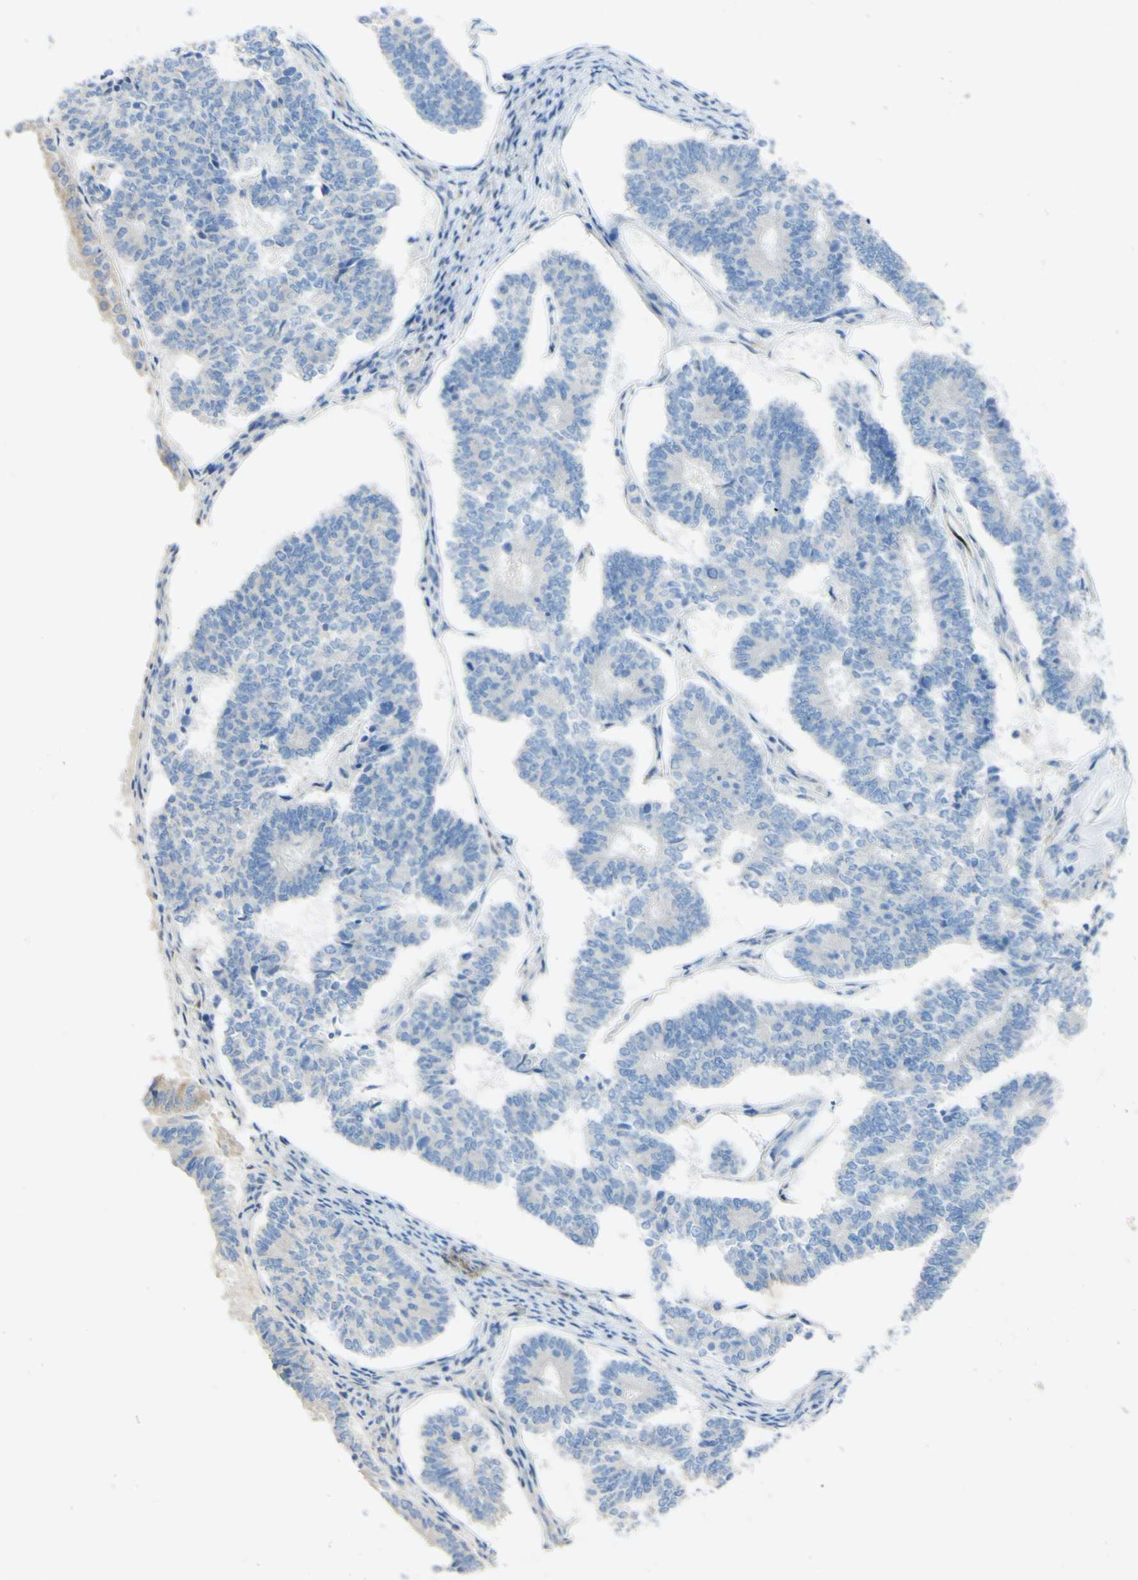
{"staining": {"intensity": "weak", "quantity": "<25%", "location": "cytoplasmic/membranous"}, "tissue": "endometrial cancer", "cell_type": "Tumor cells", "image_type": "cancer", "snomed": [{"axis": "morphology", "description": "Adenocarcinoma, NOS"}, {"axis": "topography", "description": "Endometrium"}], "caption": "Immunohistochemical staining of endometrial cancer displays no significant staining in tumor cells.", "gene": "FGF4", "patient": {"sex": "female", "age": 70}}